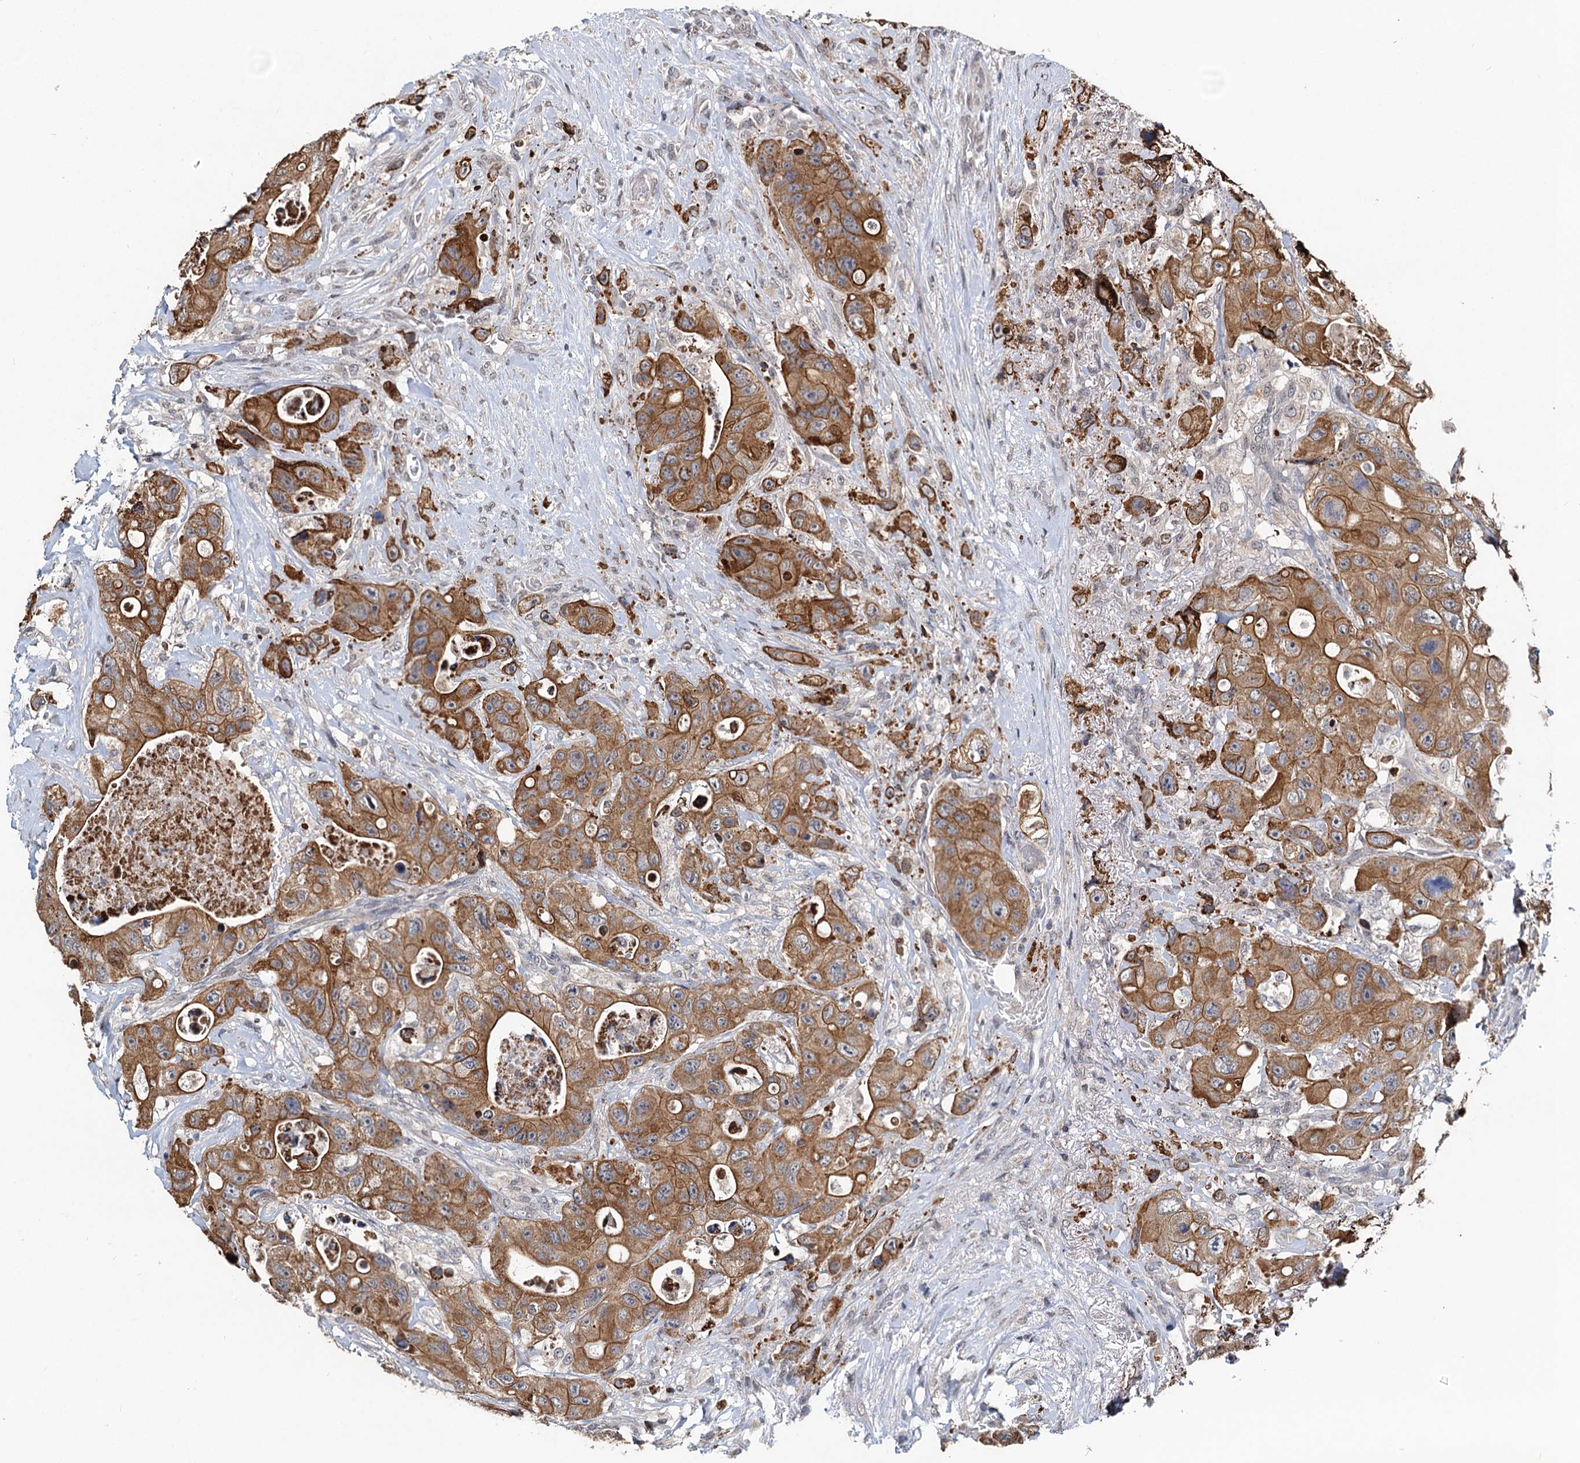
{"staining": {"intensity": "moderate", "quantity": ">75%", "location": "cytoplasmic/membranous"}, "tissue": "colorectal cancer", "cell_type": "Tumor cells", "image_type": "cancer", "snomed": [{"axis": "morphology", "description": "Adenocarcinoma, NOS"}, {"axis": "topography", "description": "Colon"}], "caption": "The image reveals a brown stain indicating the presence of a protein in the cytoplasmic/membranous of tumor cells in colorectal adenocarcinoma. (DAB (3,3'-diaminobenzidine) IHC, brown staining for protein, blue staining for nuclei).", "gene": "RITA1", "patient": {"sex": "female", "age": 46}}